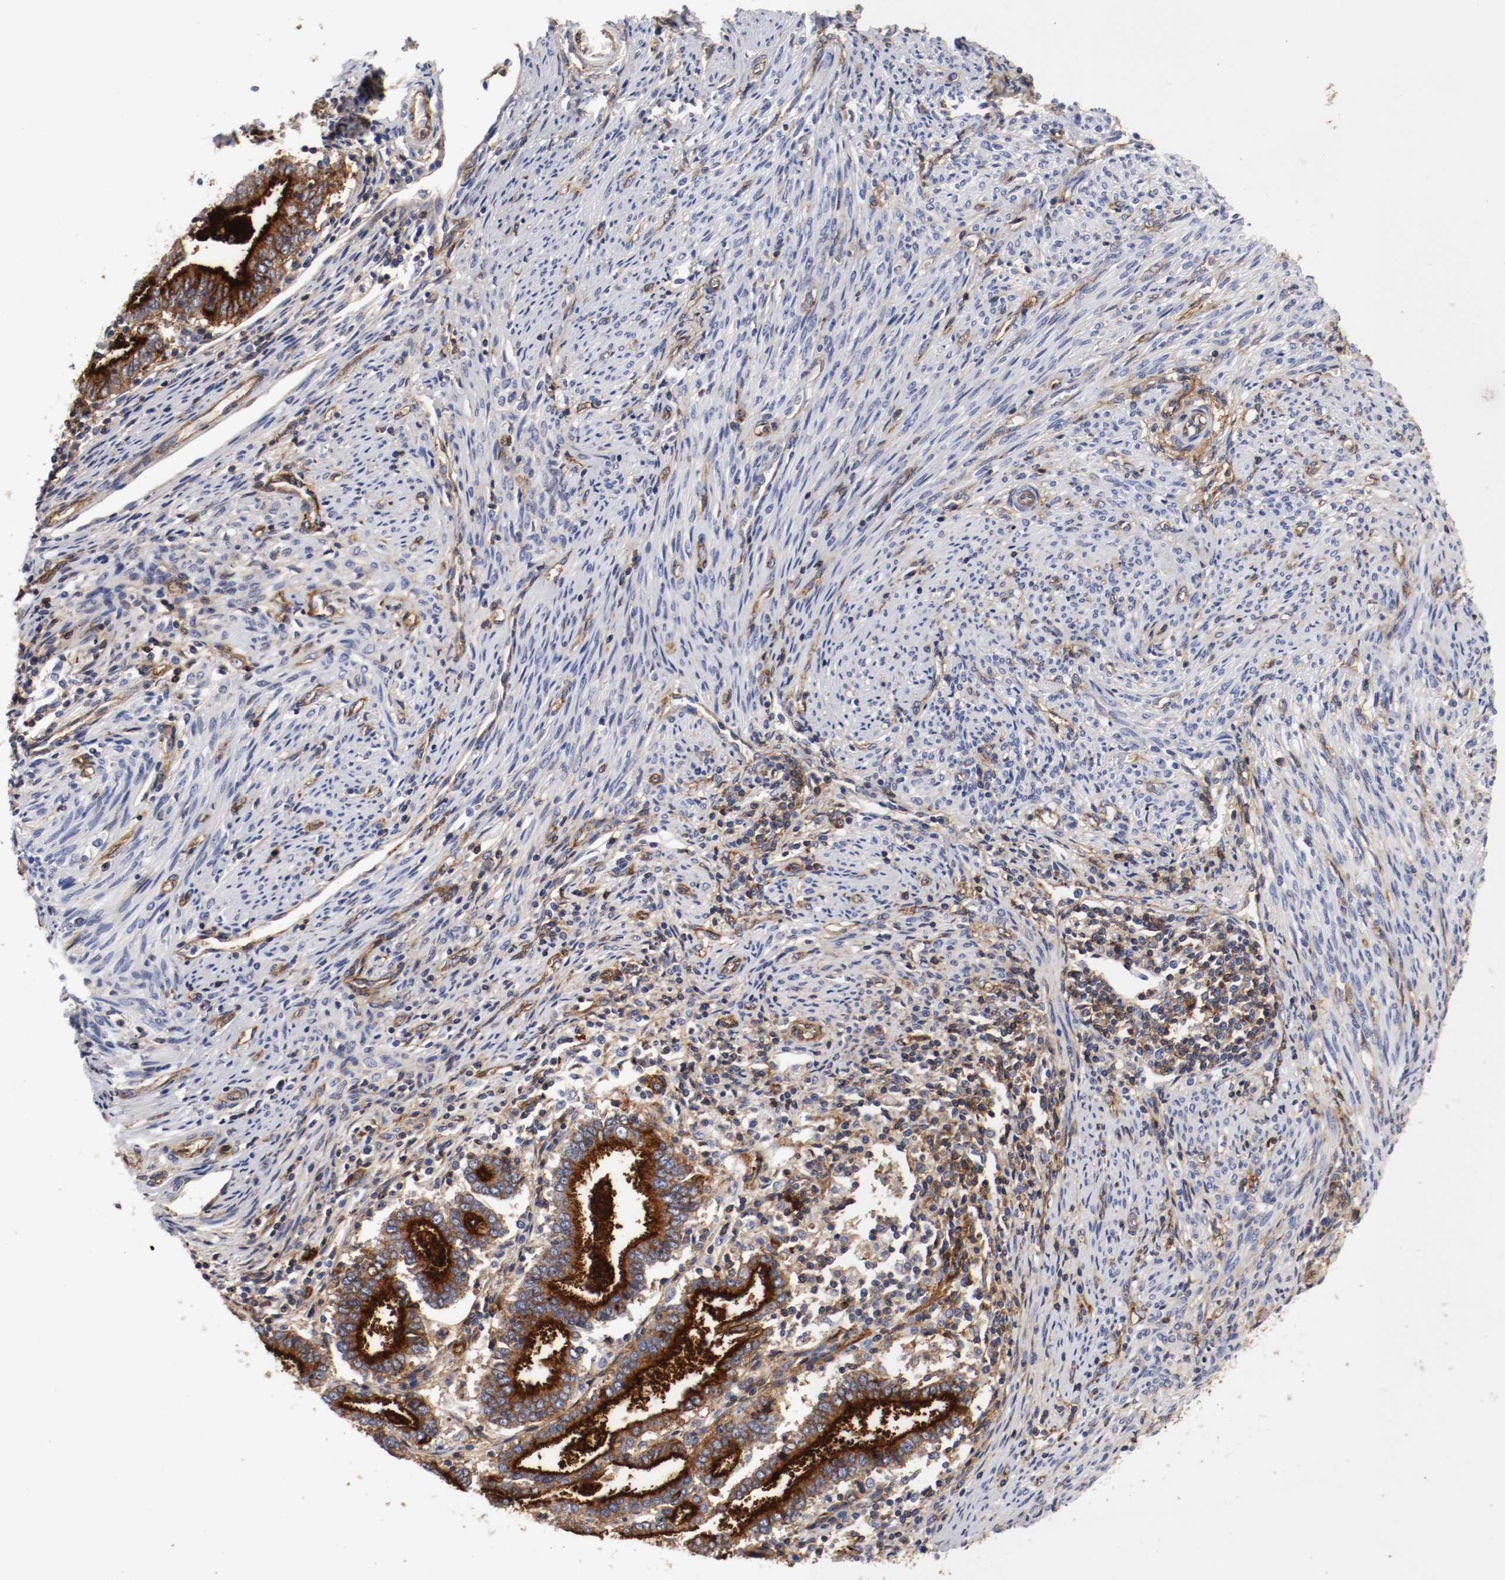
{"staining": {"intensity": "strong", "quantity": "25%-75%", "location": "cytoplasmic/membranous"}, "tissue": "endometrial cancer", "cell_type": "Tumor cells", "image_type": "cancer", "snomed": [{"axis": "morphology", "description": "Adenocarcinoma, NOS"}, {"axis": "topography", "description": "Uterus"}], "caption": "A brown stain labels strong cytoplasmic/membranous staining of a protein in human endometrial adenocarcinoma tumor cells. The staining was performed using DAB (3,3'-diaminobenzidine), with brown indicating positive protein expression. Nuclei are stained blue with hematoxylin.", "gene": "IFITM1", "patient": {"sex": "female", "age": 83}}